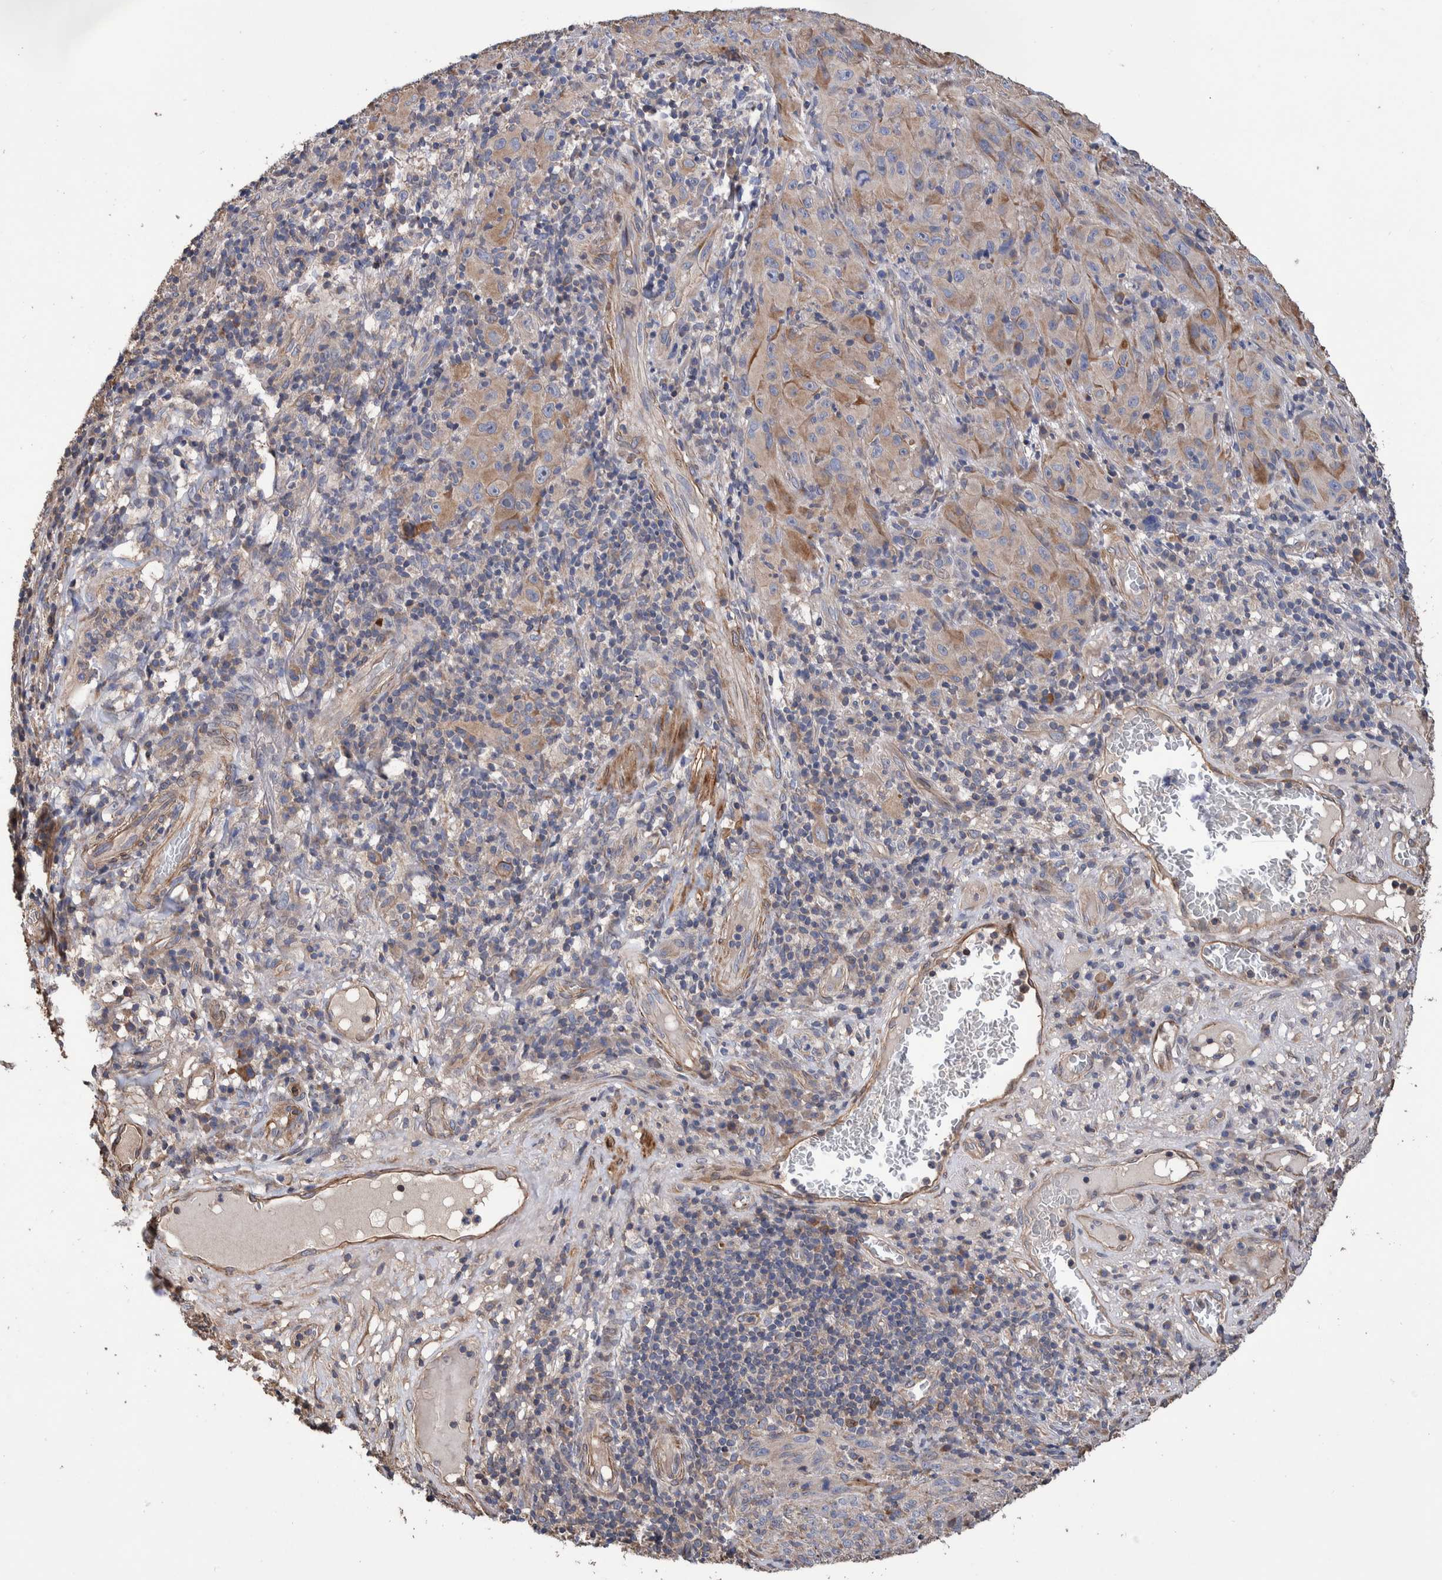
{"staining": {"intensity": "weak", "quantity": "<25%", "location": "cytoplasmic/membranous"}, "tissue": "melanoma", "cell_type": "Tumor cells", "image_type": "cancer", "snomed": [{"axis": "morphology", "description": "Malignant melanoma, NOS"}, {"axis": "topography", "description": "Skin of head"}], "caption": "This is a image of immunohistochemistry (IHC) staining of malignant melanoma, which shows no staining in tumor cells.", "gene": "SLC45A4", "patient": {"sex": "male", "age": 96}}